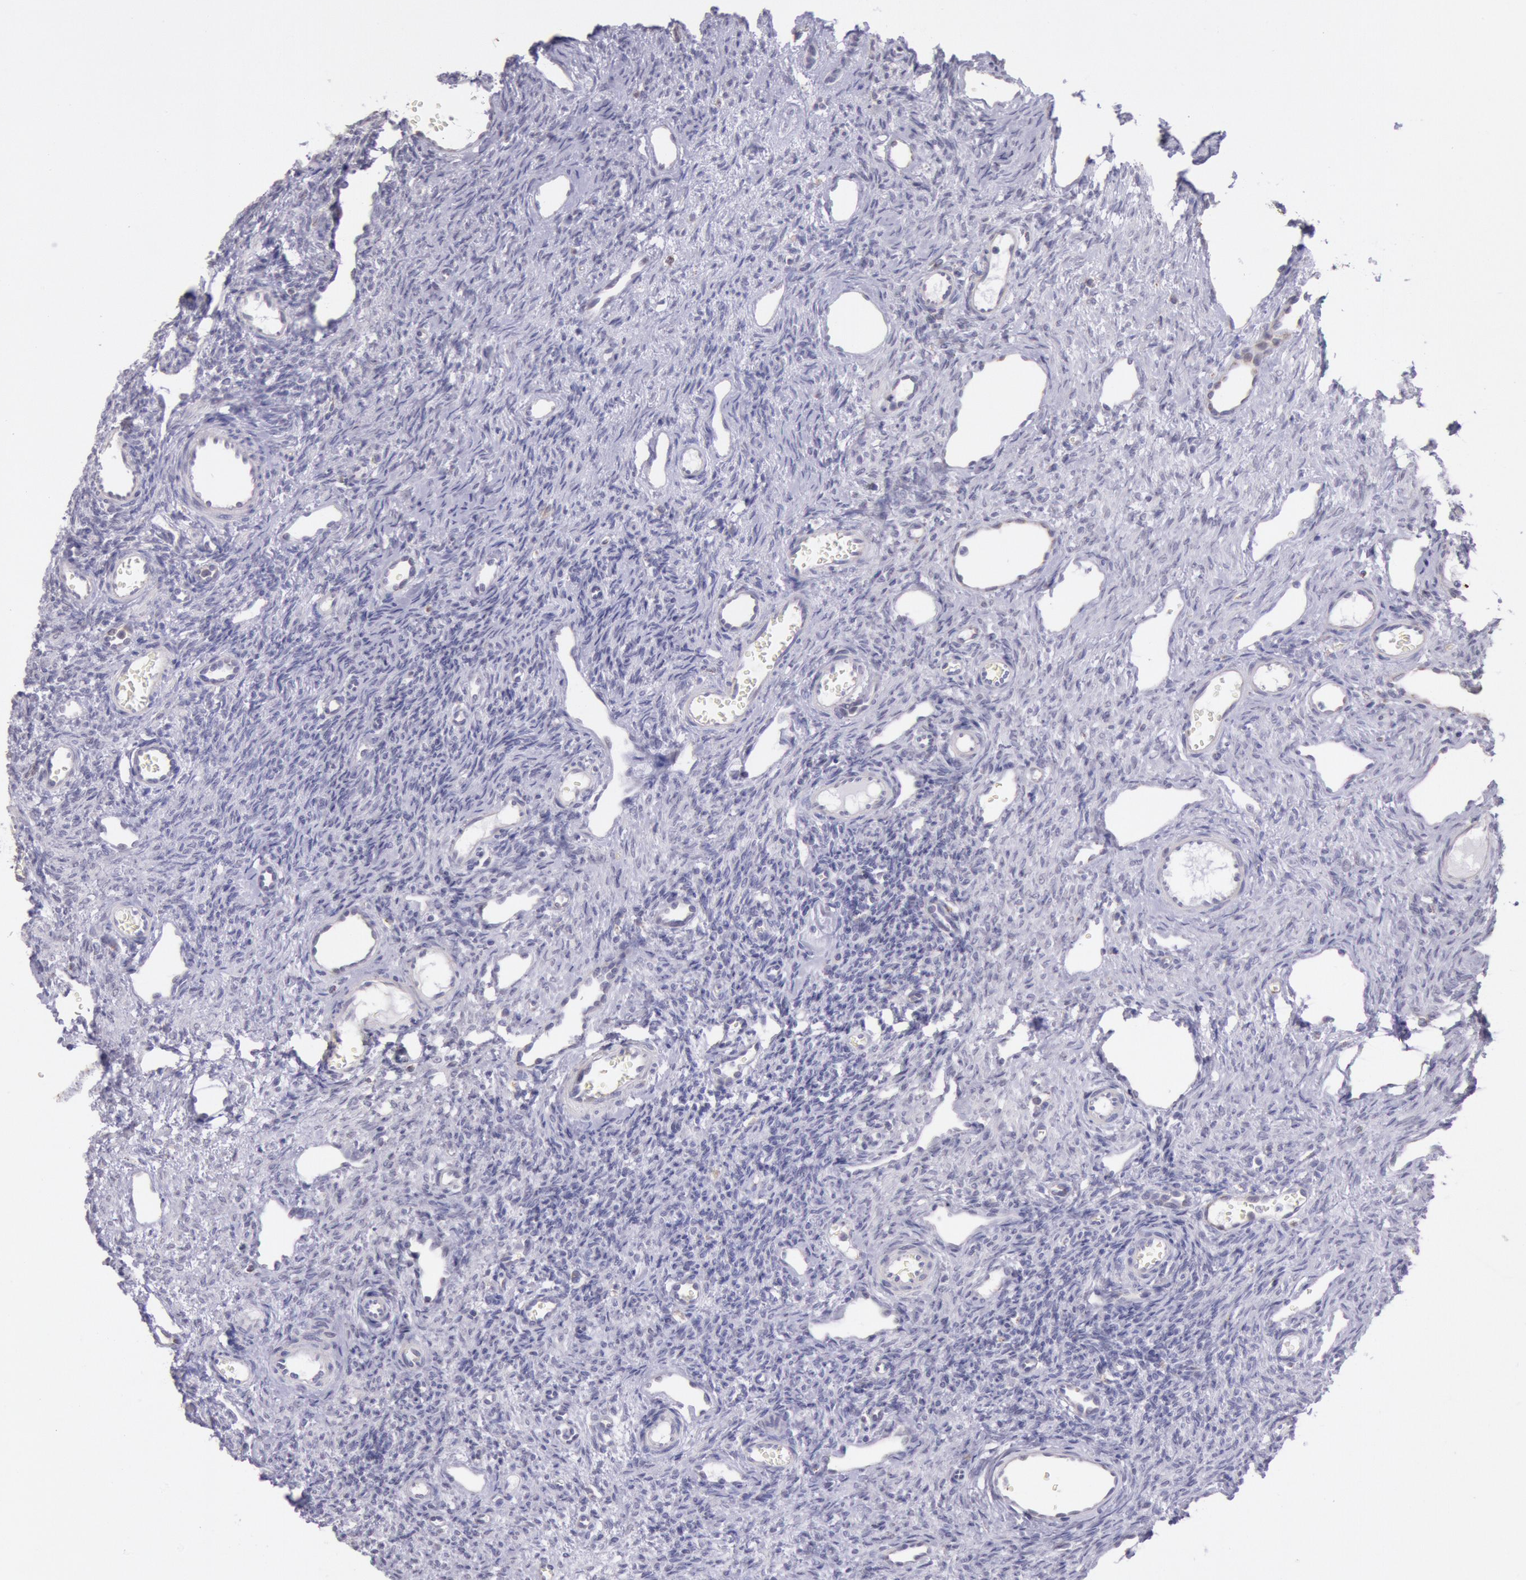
{"staining": {"intensity": "negative", "quantity": "none", "location": "none"}, "tissue": "ovary", "cell_type": "Ovarian stroma cells", "image_type": "normal", "snomed": [{"axis": "morphology", "description": "Normal tissue, NOS"}, {"axis": "topography", "description": "Ovary"}], "caption": "The IHC image has no significant staining in ovarian stroma cells of ovary.", "gene": "FRMD6", "patient": {"sex": "female", "age": 33}}